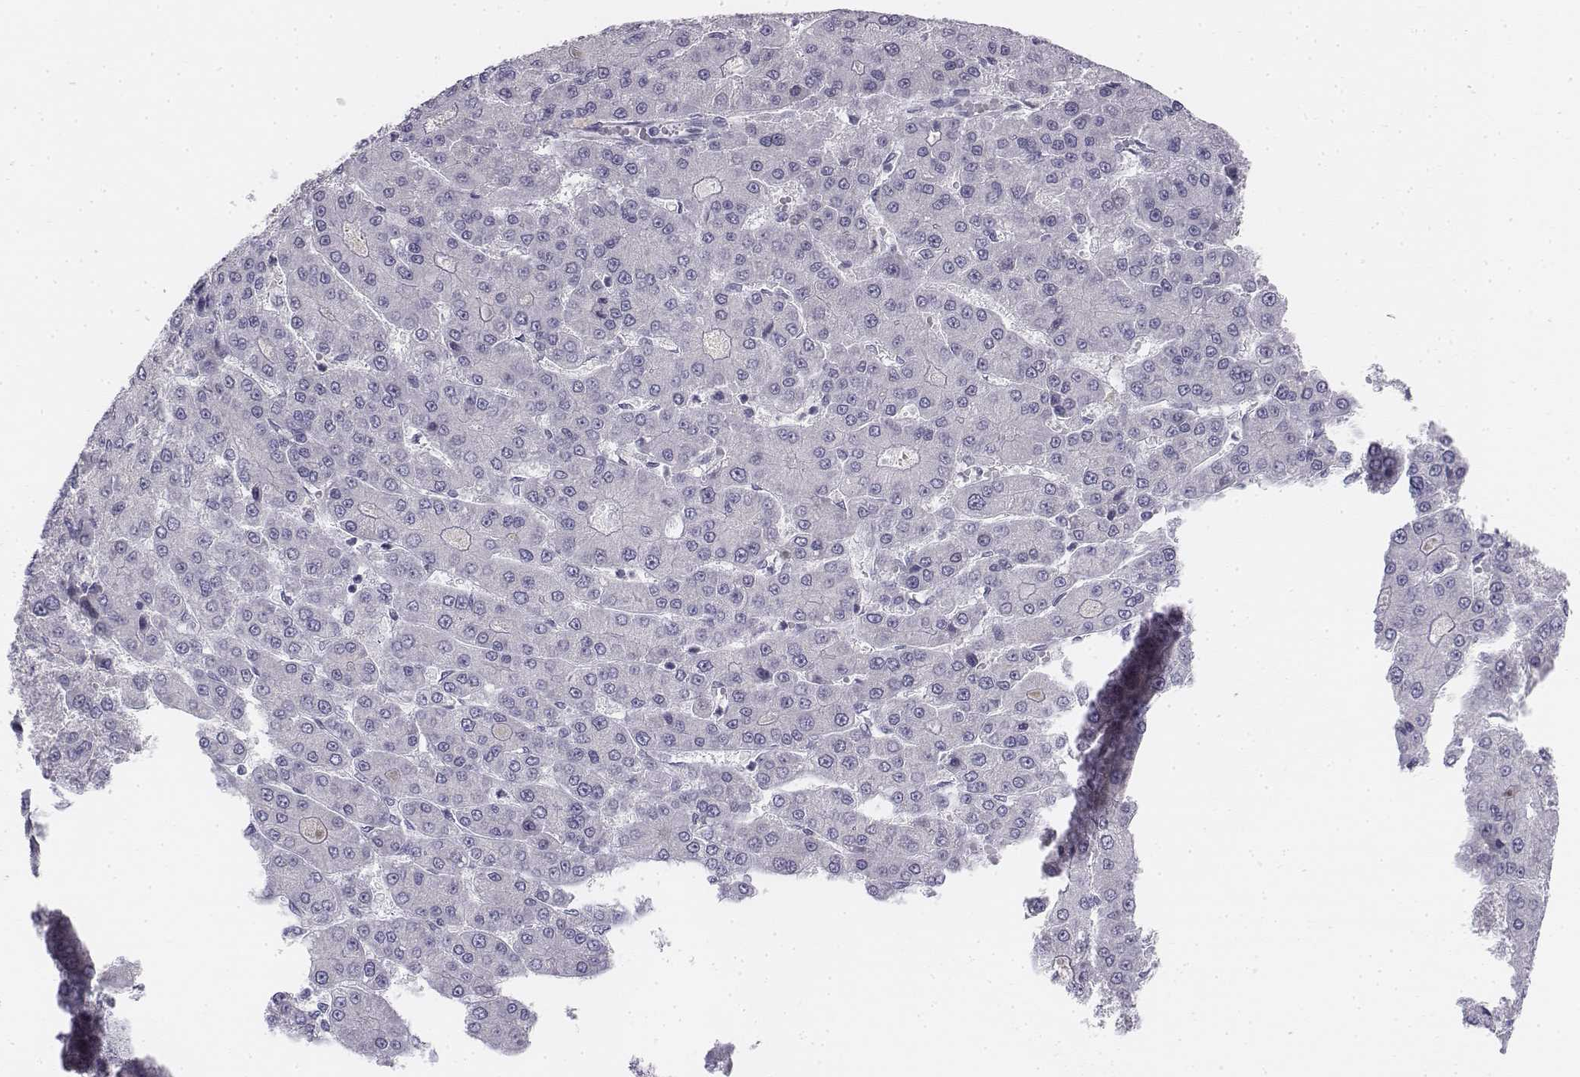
{"staining": {"intensity": "negative", "quantity": "none", "location": "none"}, "tissue": "liver cancer", "cell_type": "Tumor cells", "image_type": "cancer", "snomed": [{"axis": "morphology", "description": "Carcinoma, Hepatocellular, NOS"}, {"axis": "topography", "description": "Liver"}], "caption": "DAB (3,3'-diaminobenzidine) immunohistochemical staining of human liver hepatocellular carcinoma shows no significant expression in tumor cells. Brightfield microscopy of immunohistochemistry (IHC) stained with DAB (brown) and hematoxylin (blue), captured at high magnification.", "gene": "TH", "patient": {"sex": "male", "age": 70}}